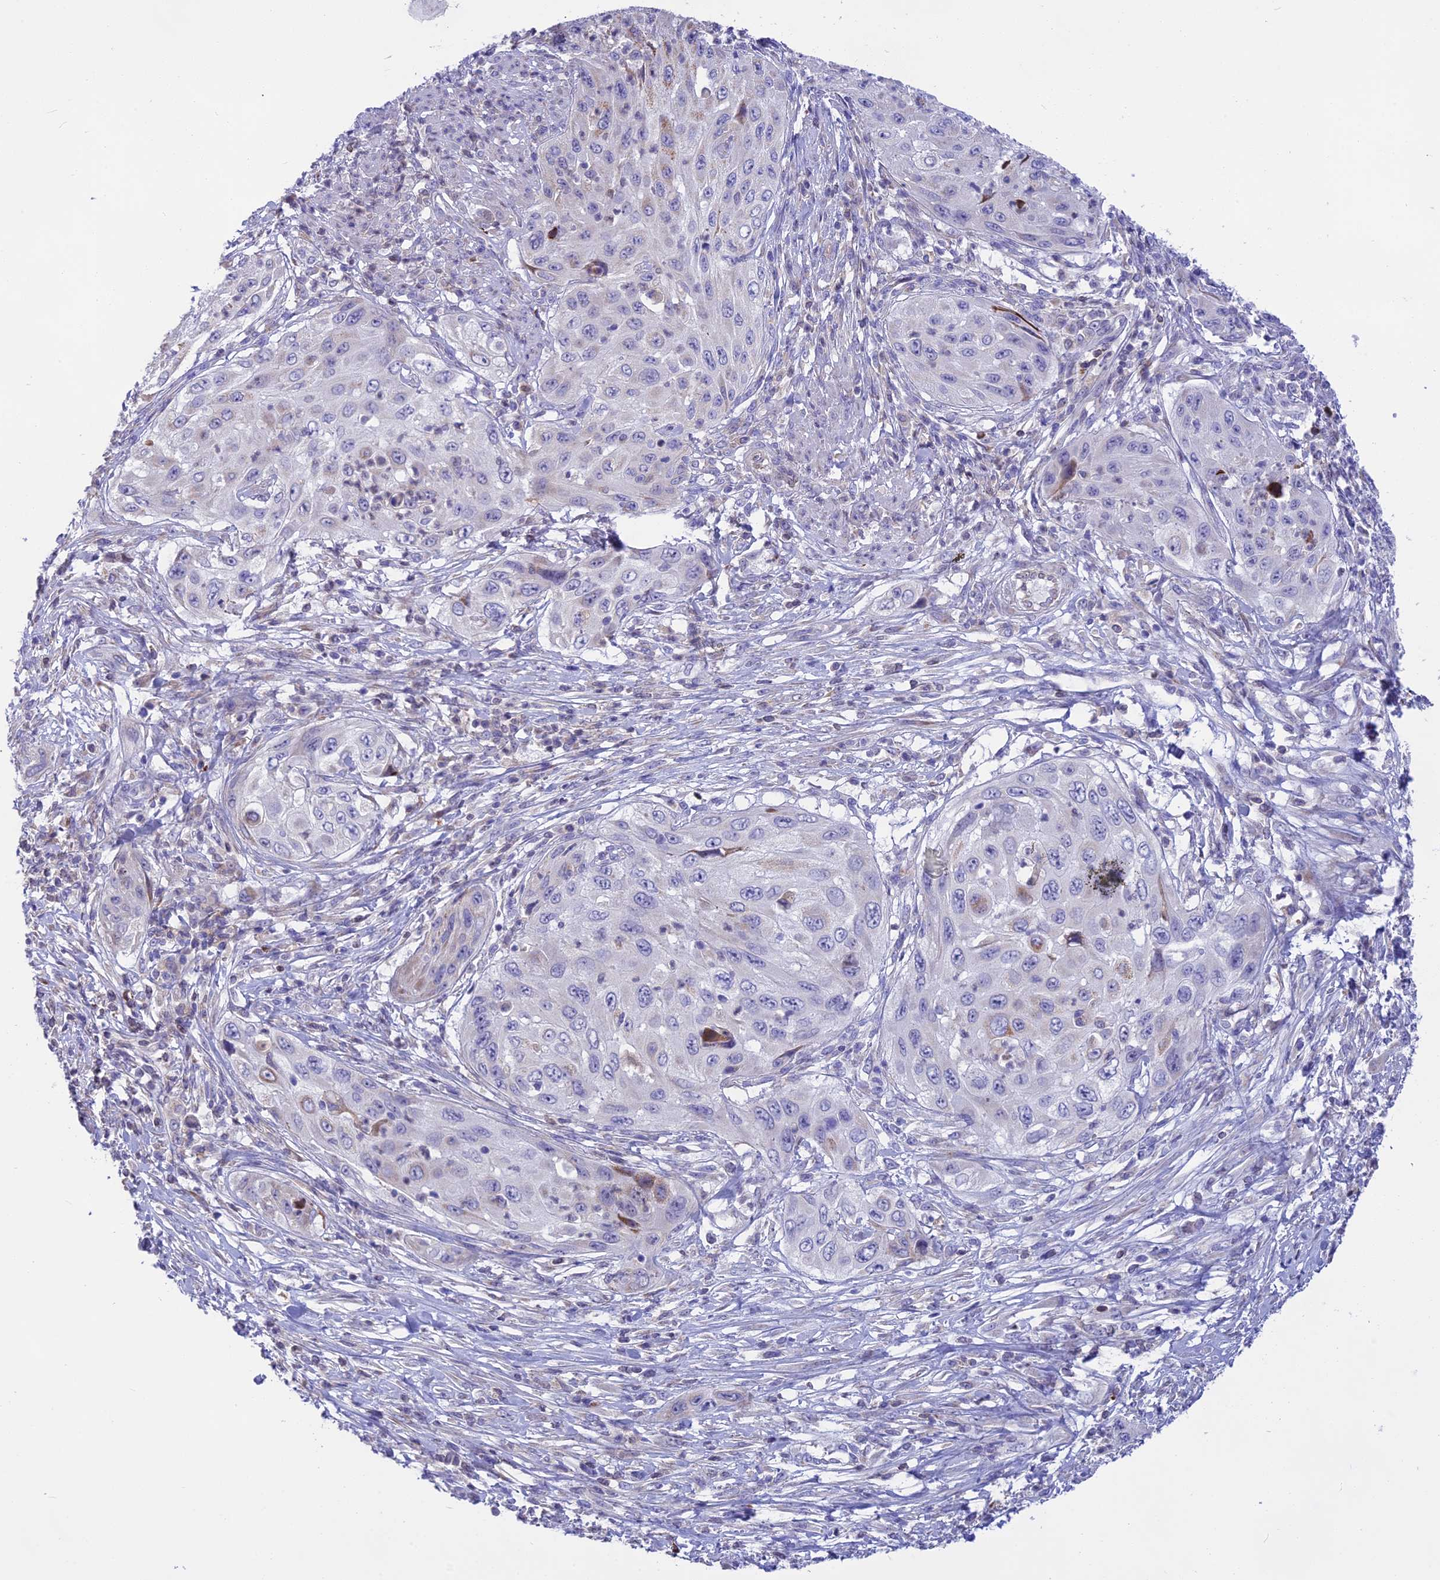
{"staining": {"intensity": "negative", "quantity": "none", "location": "none"}, "tissue": "cervical cancer", "cell_type": "Tumor cells", "image_type": "cancer", "snomed": [{"axis": "morphology", "description": "Squamous cell carcinoma, NOS"}, {"axis": "topography", "description": "Cervix"}], "caption": "Cervical cancer stained for a protein using immunohistochemistry (IHC) displays no staining tumor cells.", "gene": "DOC2B", "patient": {"sex": "female", "age": 42}}